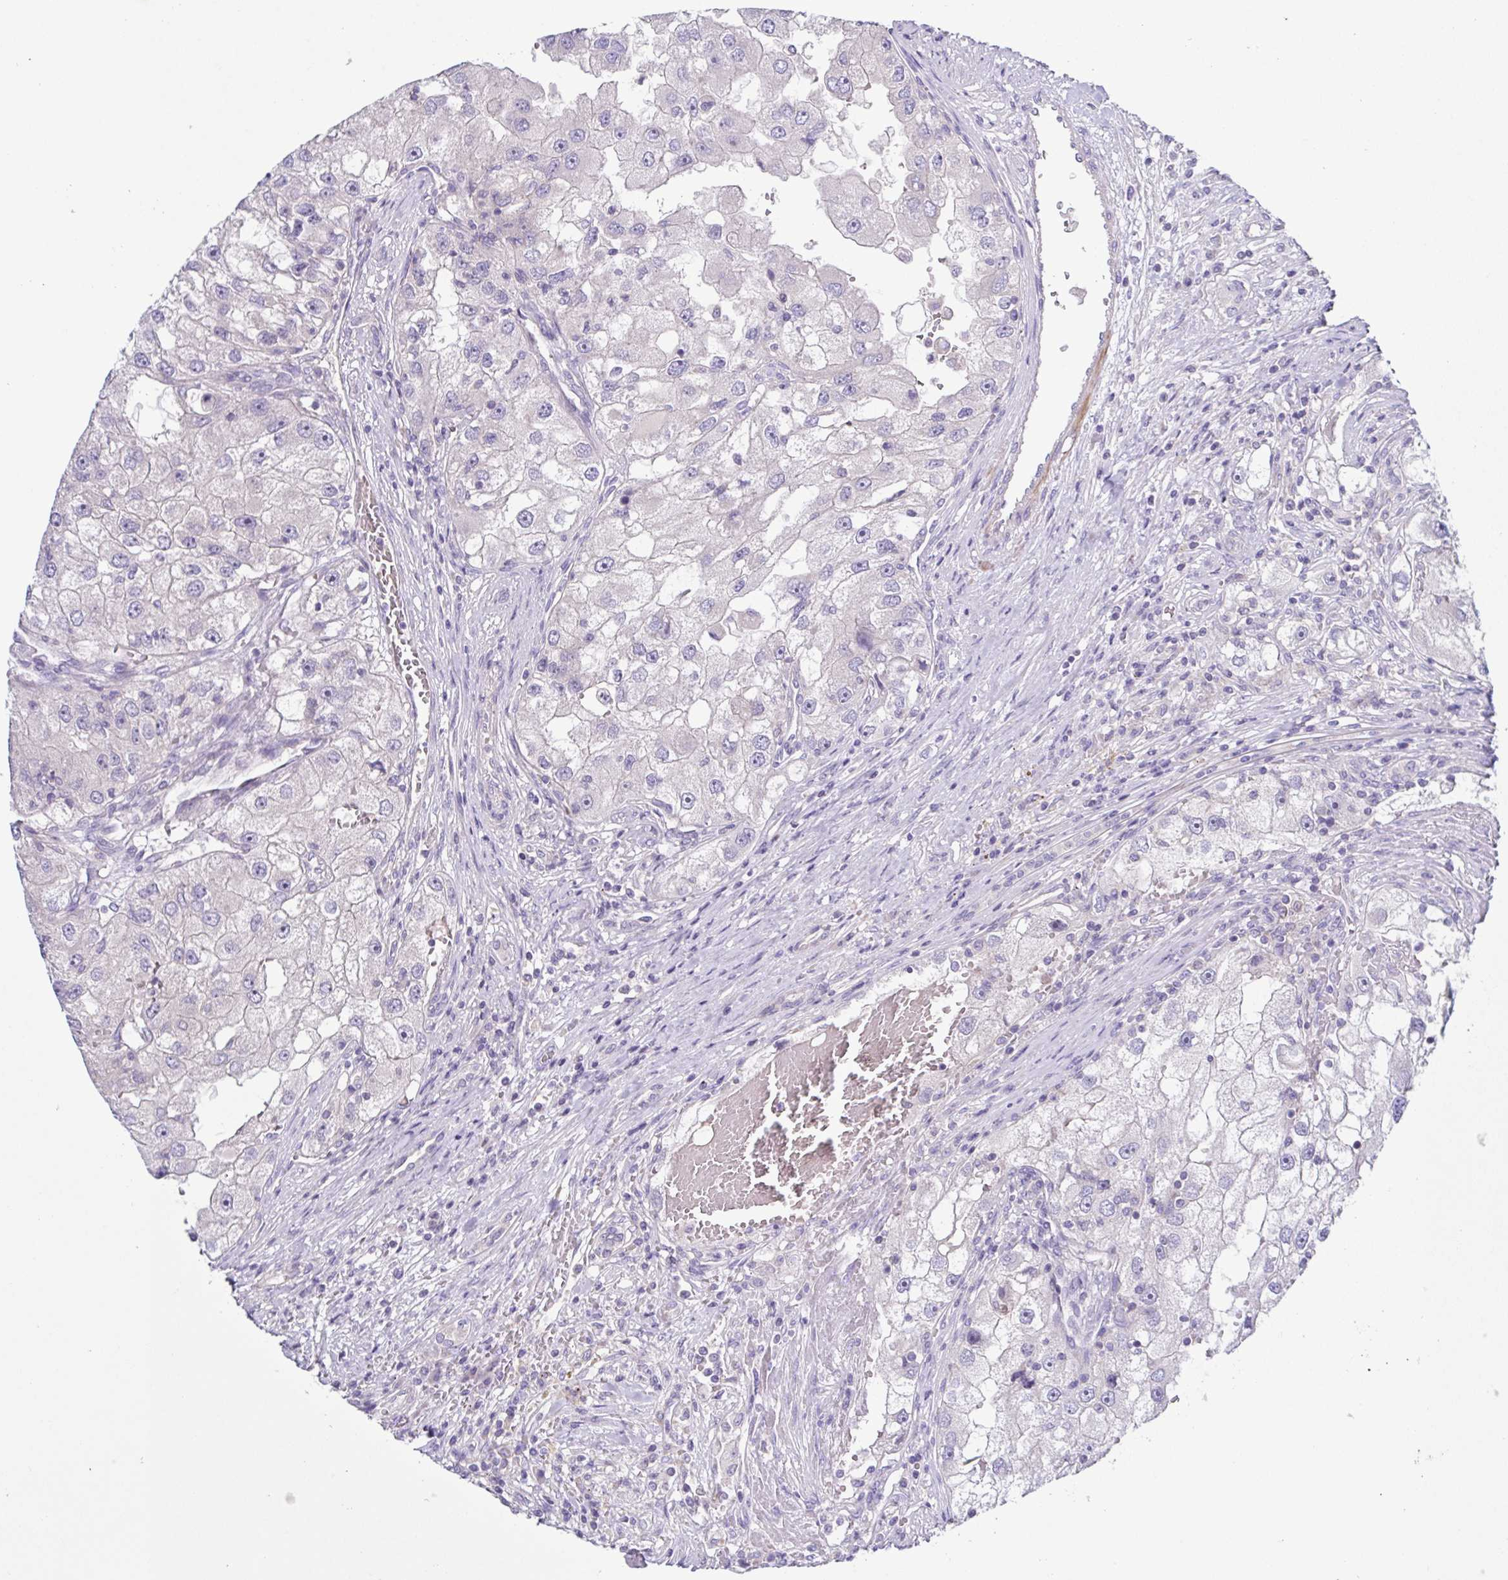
{"staining": {"intensity": "negative", "quantity": "none", "location": "none"}, "tissue": "renal cancer", "cell_type": "Tumor cells", "image_type": "cancer", "snomed": [{"axis": "morphology", "description": "Adenocarcinoma, NOS"}, {"axis": "topography", "description": "Kidney"}], "caption": "Tumor cells are negative for protein expression in human renal cancer (adenocarcinoma). (DAB (3,3'-diaminobenzidine) IHC, high magnification).", "gene": "CFAP97D1", "patient": {"sex": "male", "age": 63}}